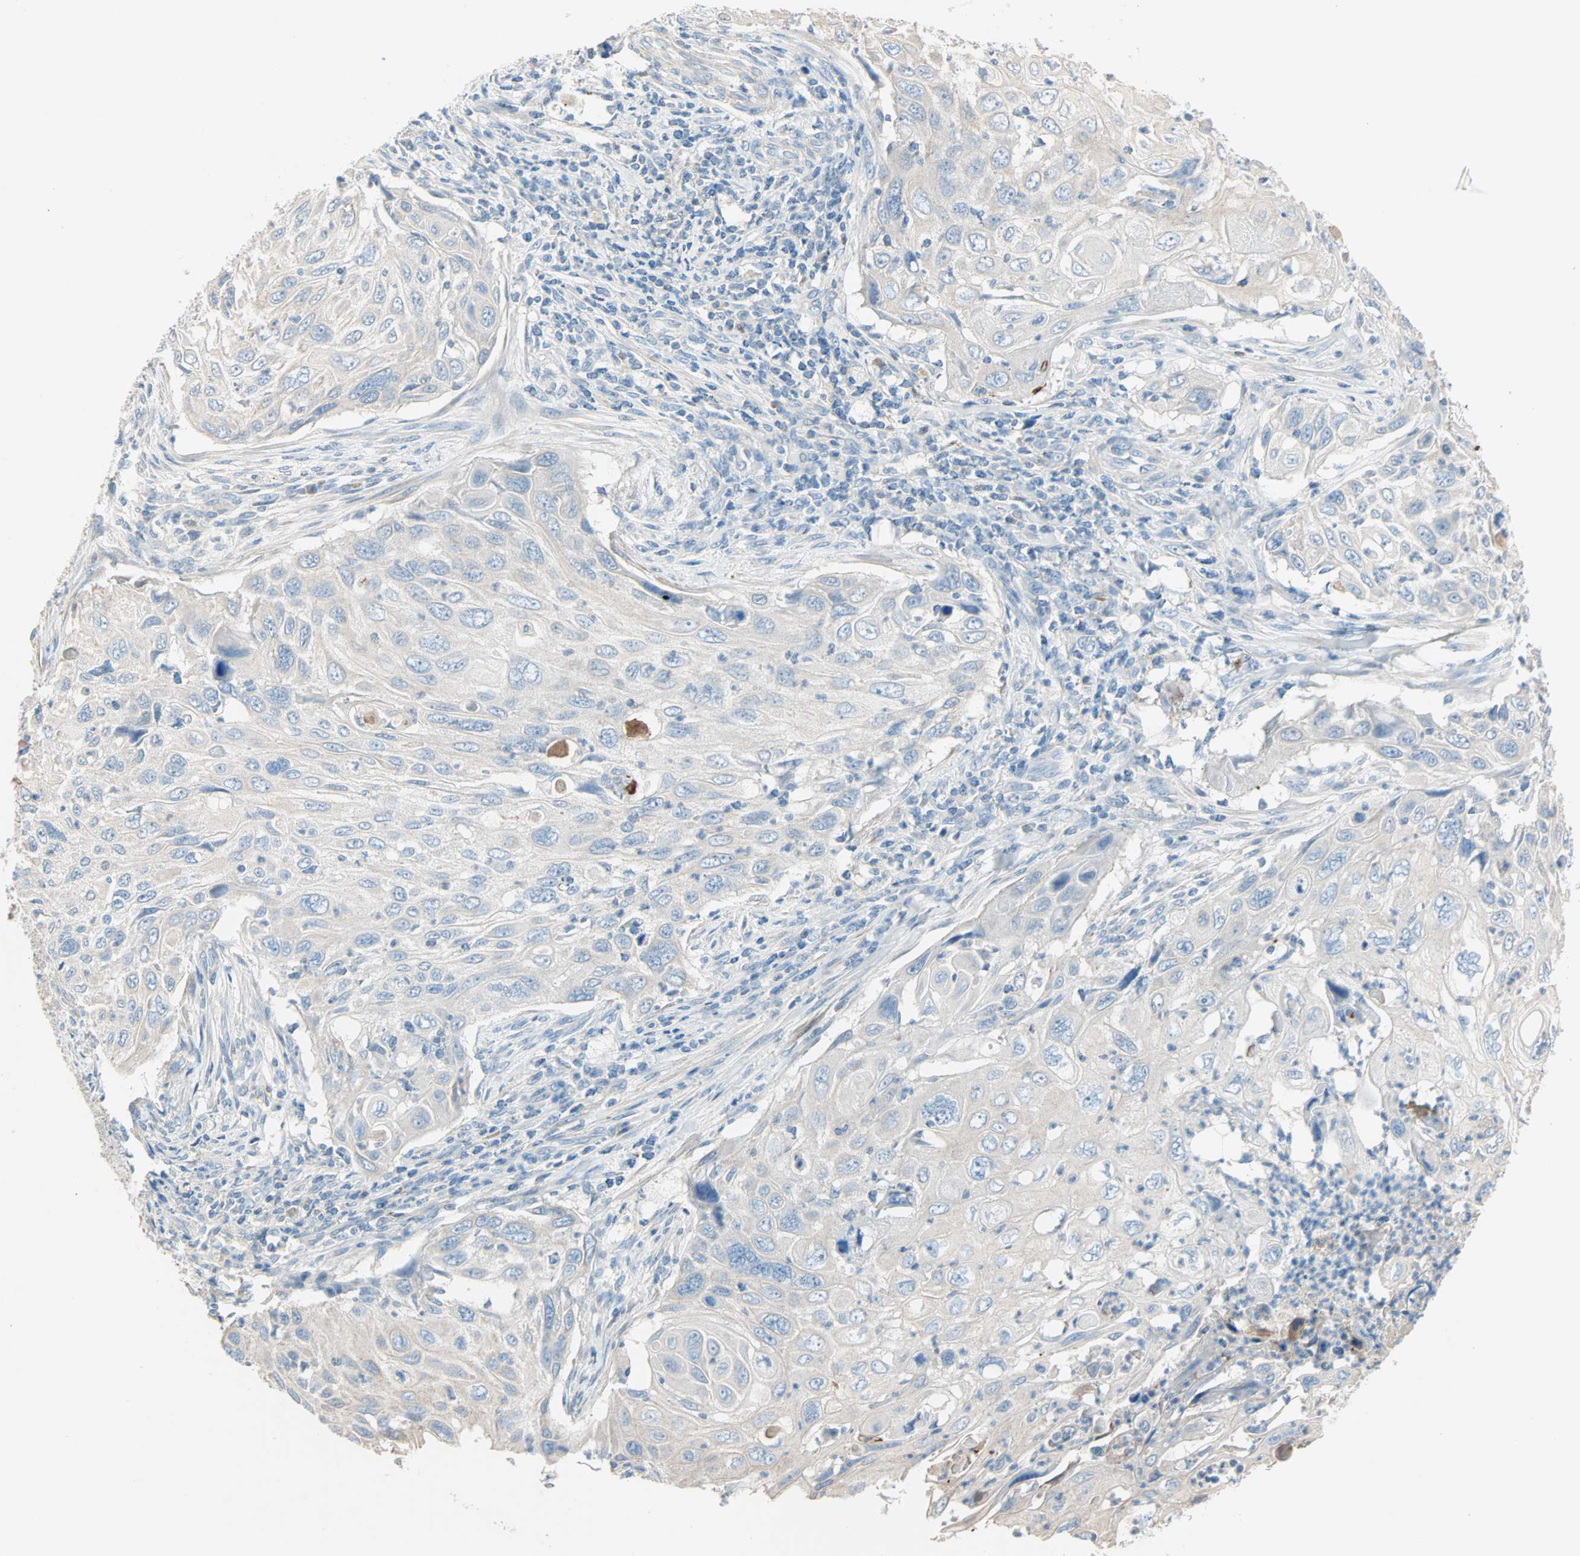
{"staining": {"intensity": "negative", "quantity": "none", "location": "none"}, "tissue": "cervical cancer", "cell_type": "Tumor cells", "image_type": "cancer", "snomed": [{"axis": "morphology", "description": "Squamous cell carcinoma, NOS"}, {"axis": "topography", "description": "Cervix"}], "caption": "Human squamous cell carcinoma (cervical) stained for a protein using immunohistochemistry (IHC) demonstrates no staining in tumor cells.", "gene": "ACVRL1", "patient": {"sex": "female", "age": 70}}